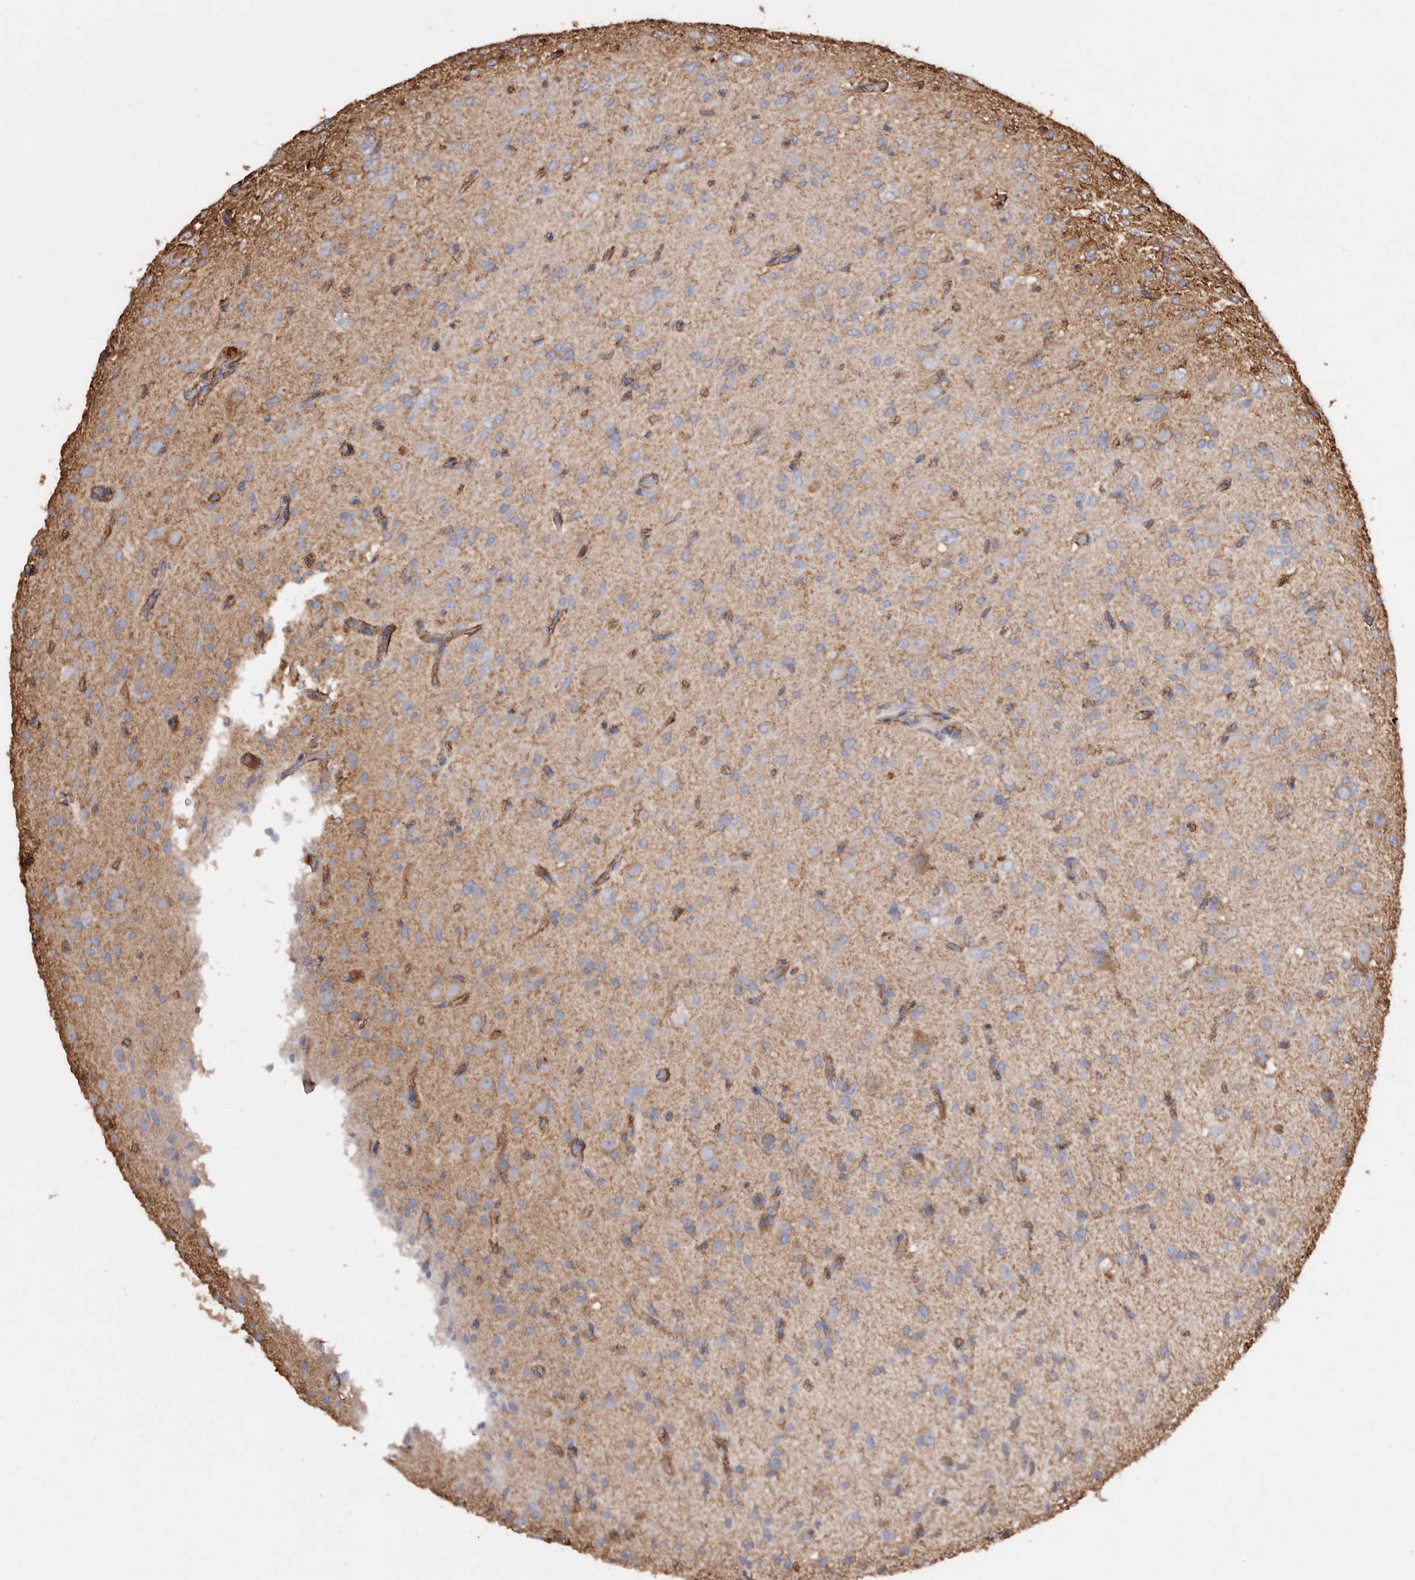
{"staining": {"intensity": "weak", "quantity": "<25%", "location": "cytoplasmic/membranous"}, "tissue": "glioma", "cell_type": "Tumor cells", "image_type": "cancer", "snomed": [{"axis": "morphology", "description": "Glioma, malignant, High grade"}, {"axis": "topography", "description": "Brain"}], "caption": "The micrograph reveals no significant positivity in tumor cells of malignant glioma (high-grade).", "gene": "COQ8B", "patient": {"sex": "female", "age": 59}}